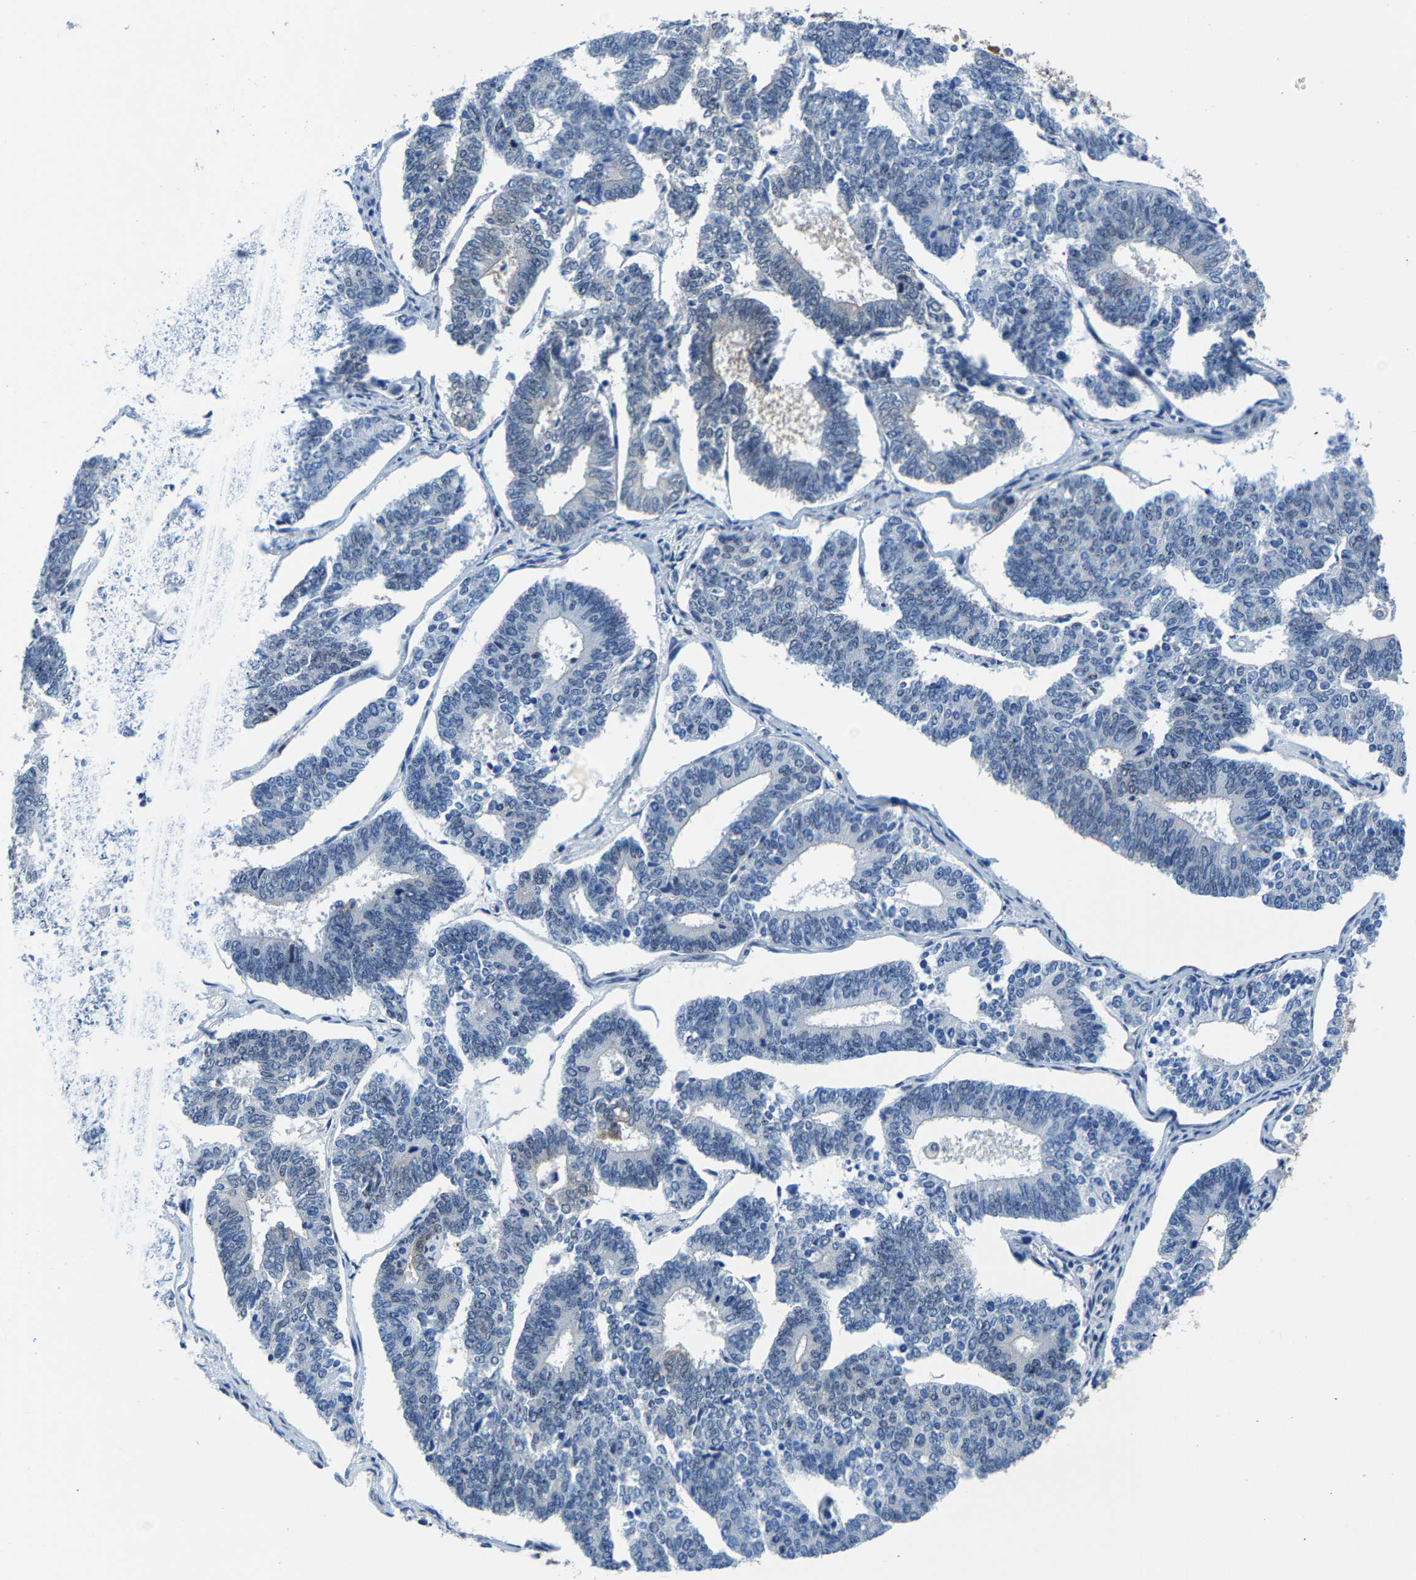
{"staining": {"intensity": "negative", "quantity": "none", "location": "none"}, "tissue": "endometrial cancer", "cell_type": "Tumor cells", "image_type": "cancer", "snomed": [{"axis": "morphology", "description": "Adenocarcinoma, NOS"}, {"axis": "topography", "description": "Endometrium"}], "caption": "Tumor cells are negative for protein expression in human adenocarcinoma (endometrial).", "gene": "SSH3", "patient": {"sex": "female", "age": 70}}